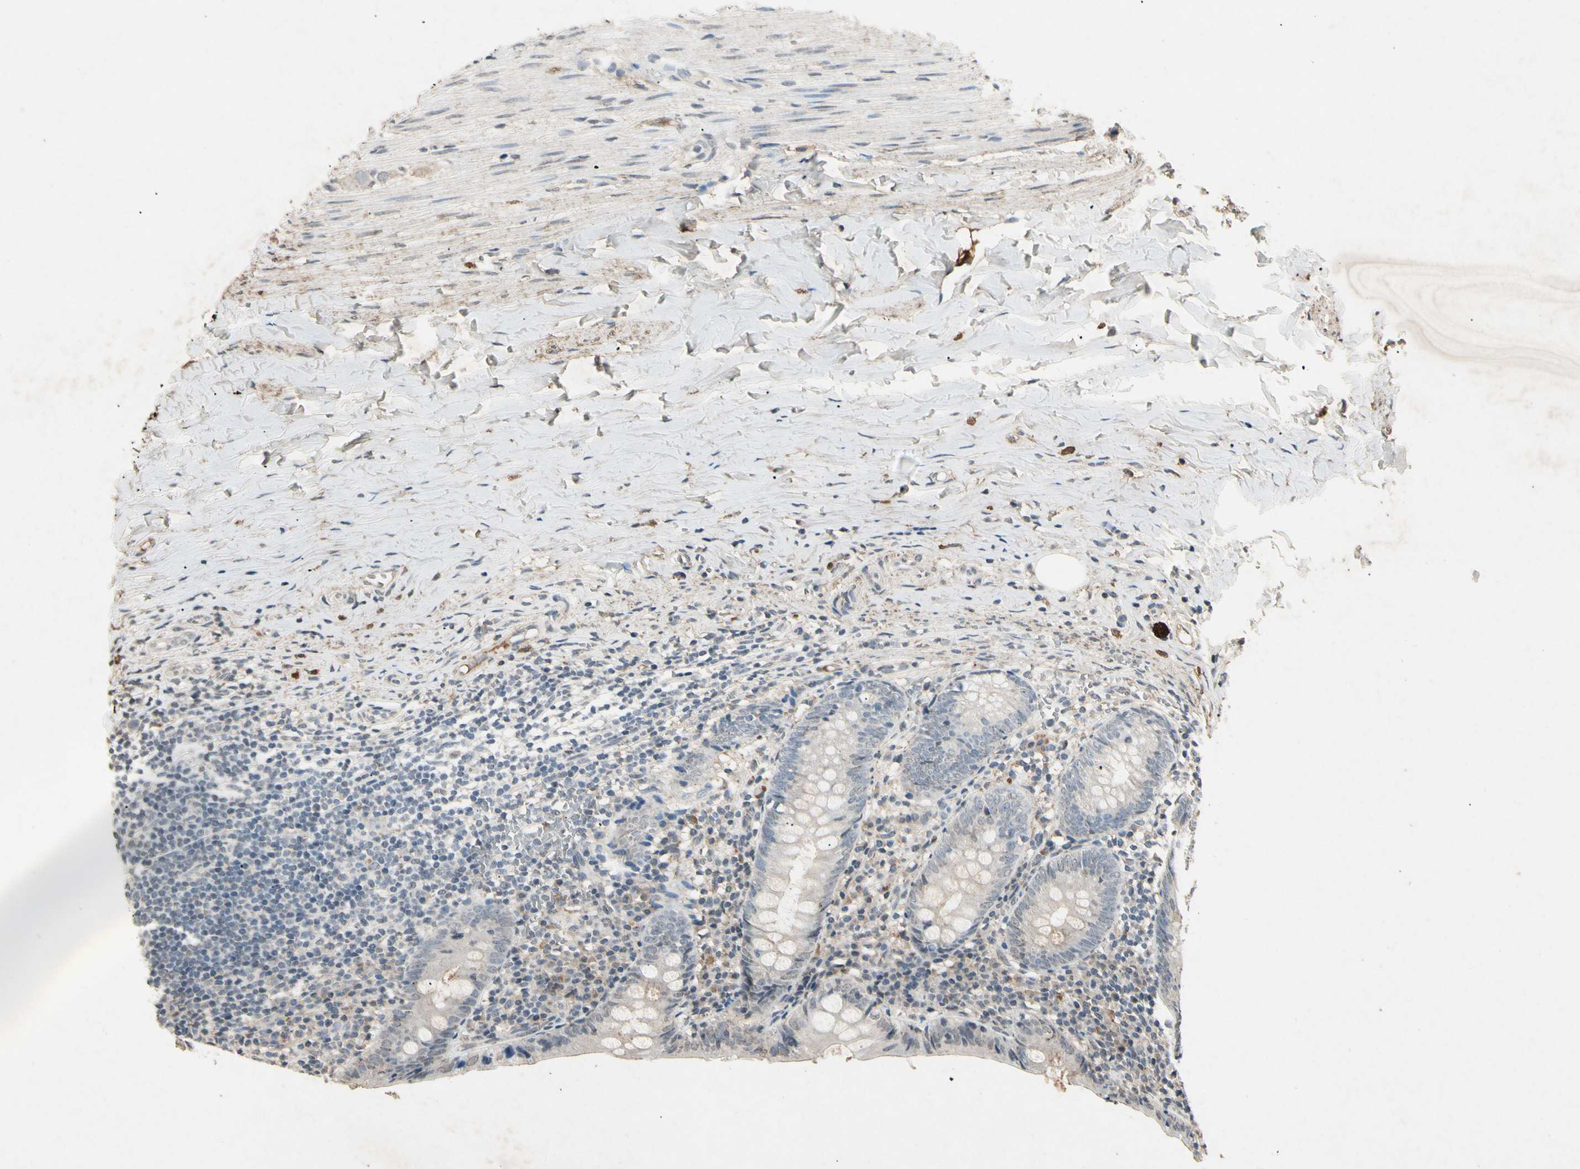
{"staining": {"intensity": "negative", "quantity": "none", "location": "none"}, "tissue": "appendix", "cell_type": "Glandular cells", "image_type": "normal", "snomed": [{"axis": "morphology", "description": "Normal tissue, NOS"}, {"axis": "topography", "description": "Appendix"}], "caption": "This histopathology image is of unremarkable appendix stained with immunohistochemistry to label a protein in brown with the nuclei are counter-stained blue. There is no positivity in glandular cells. (IHC, brightfield microscopy, high magnification).", "gene": "CP", "patient": {"sex": "female", "age": 10}}